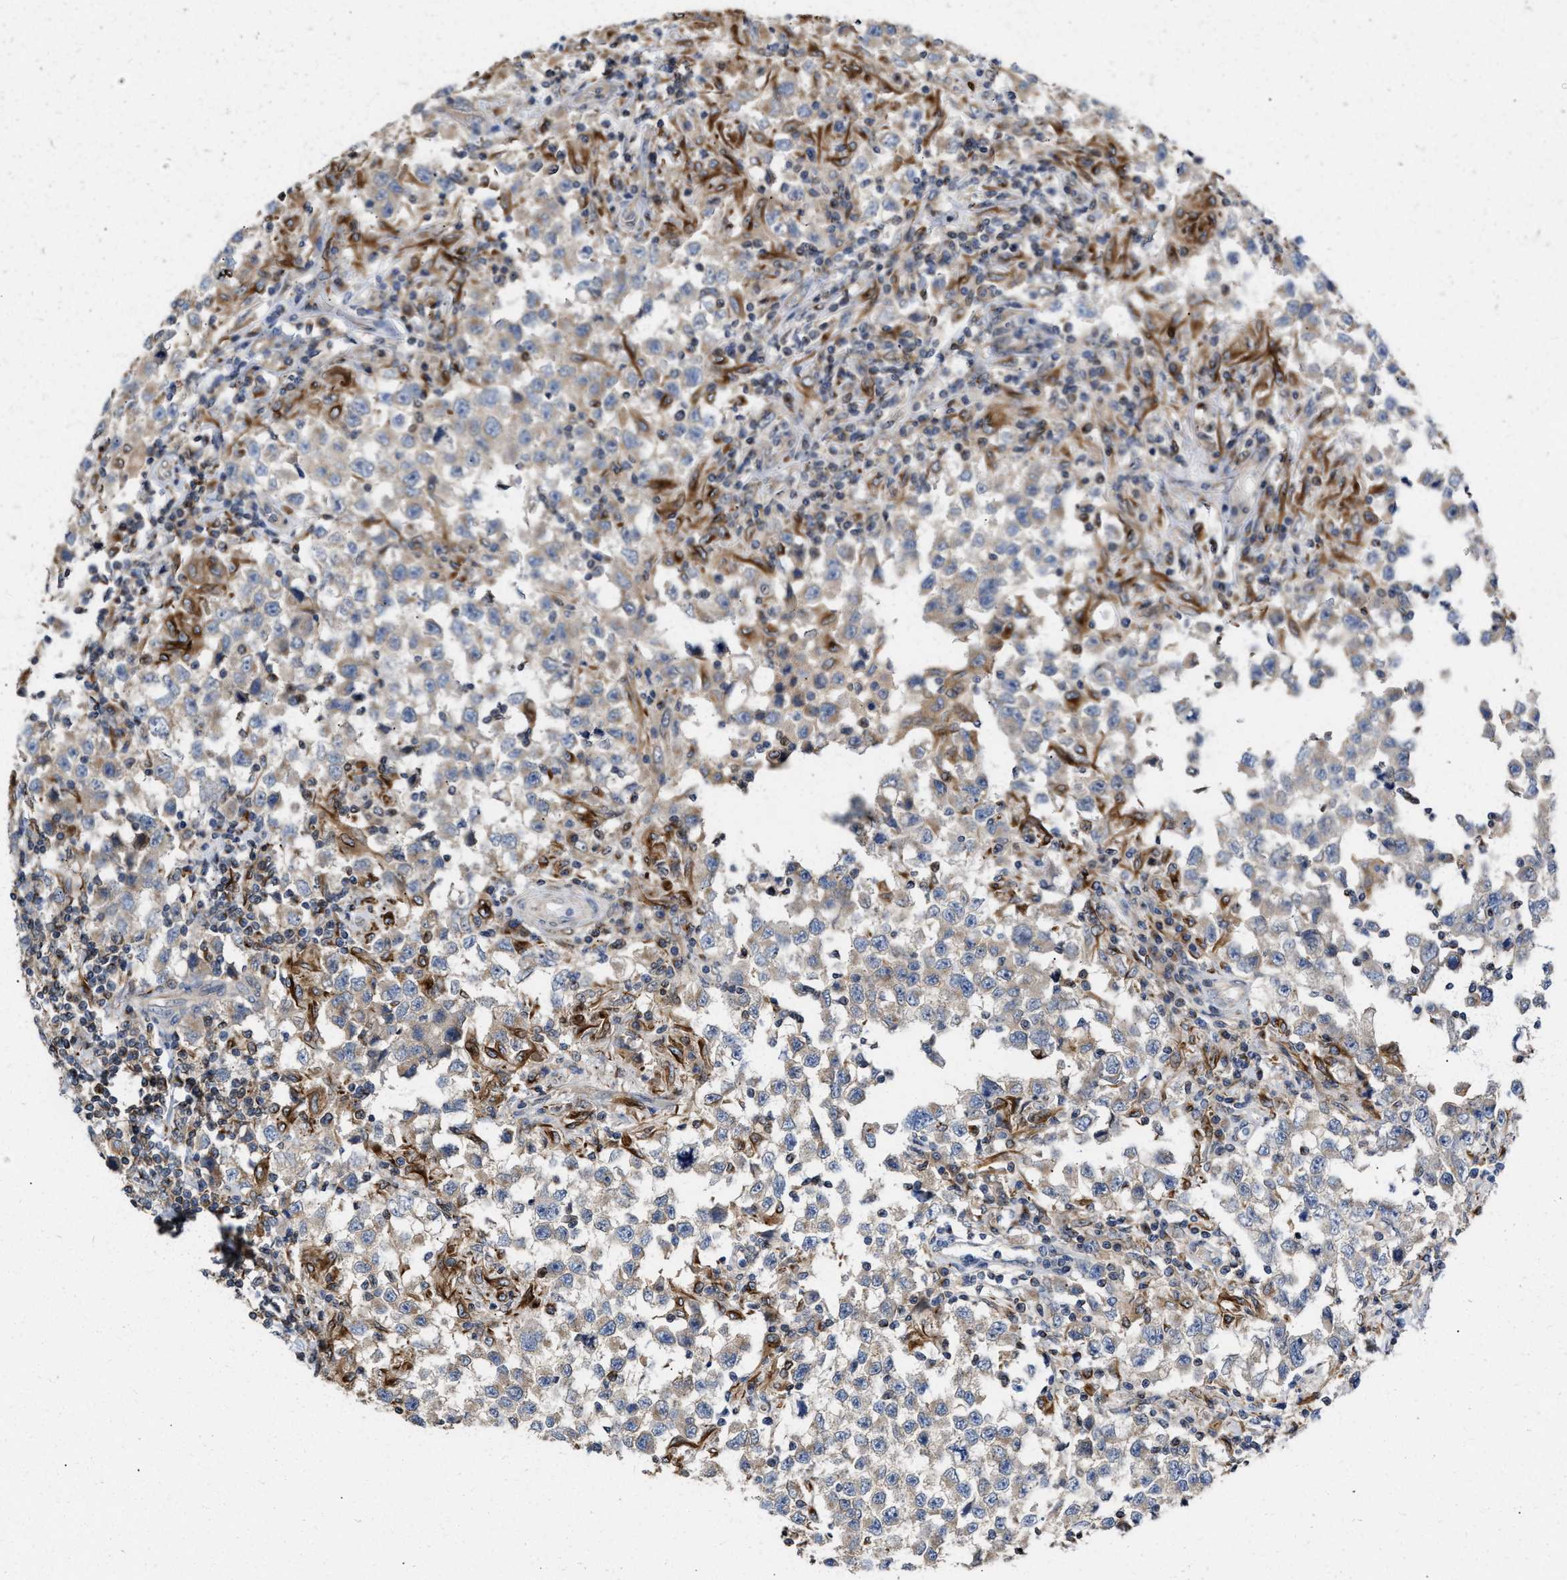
{"staining": {"intensity": "weak", "quantity": "<25%", "location": "cytoplasmic/membranous"}, "tissue": "testis cancer", "cell_type": "Tumor cells", "image_type": "cancer", "snomed": [{"axis": "morphology", "description": "Carcinoma, Embryonal, NOS"}, {"axis": "topography", "description": "Testis"}], "caption": "Tumor cells are negative for protein expression in human testis embryonal carcinoma.", "gene": "BBLN", "patient": {"sex": "male", "age": 21}}